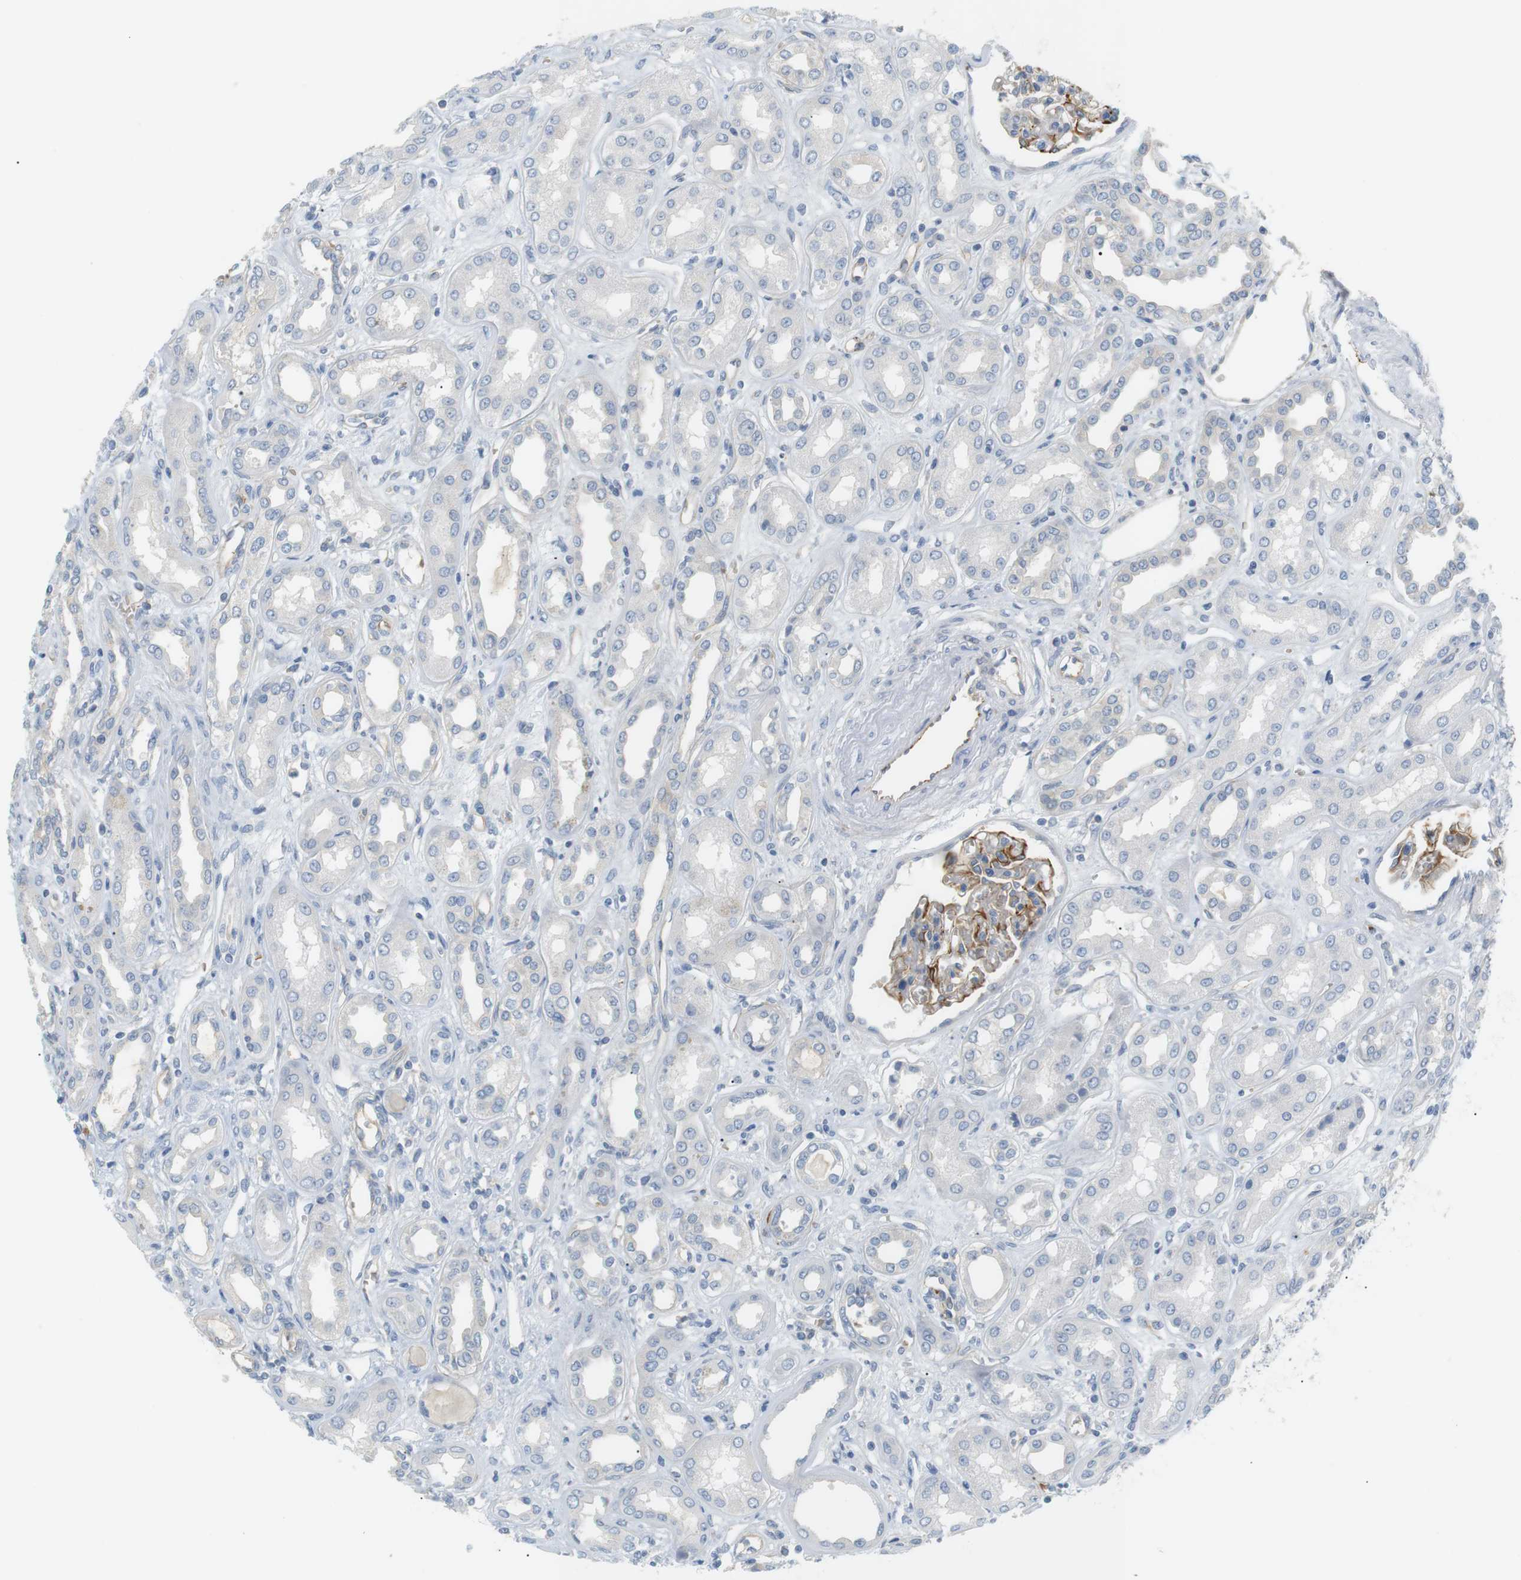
{"staining": {"intensity": "strong", "quantity": ">75%", "location": "cytoplasmic/membranous"}, "tissue": "kidney", "cell_type": "Cells in glomeruli", "image_type": "normal", "snomed": [{"axis": "morphology", "description": "Normal tissue, NOS"}, {"axis": "topography", "description": "Kidney"}], "caption": "Benign kidney was stained to show a protein in brown. There is high levels of strong cytoplasmic/membranous positivity in about >75% of cells in glomeruli. The protein of interest is stained brown, and the nuclei are stained in blue (DAB IHC with brightfield microscopy, high magnification).", "gene": "ADCY10", "patient": {"sex": "male", "age": 59}}